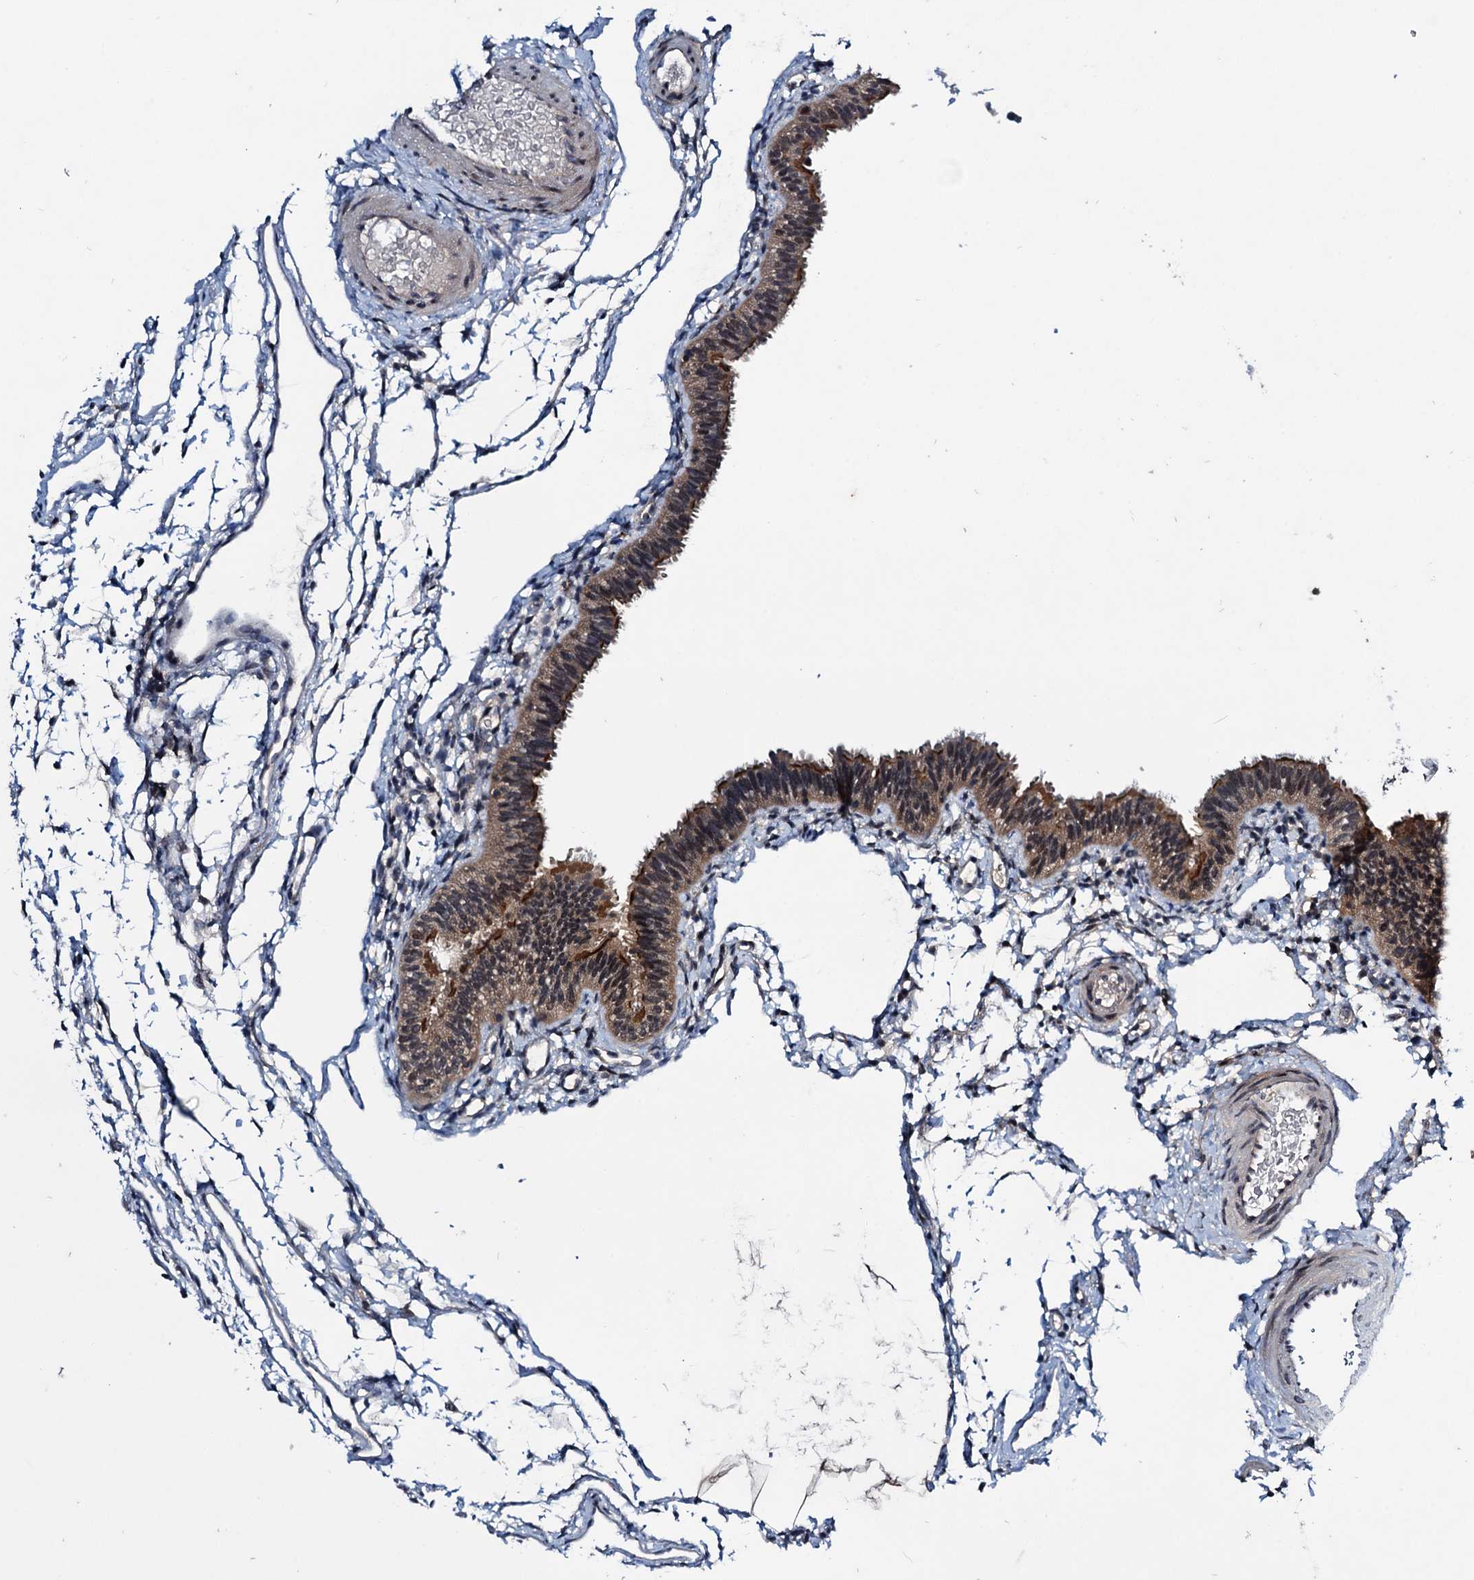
{"staining": {"intensity": "strong", "quantity": "25%-75%", "location": "cytoplasmic/membranous"}, "tissue": "fallopian tube", "cell_type": "Glandular cells", "image_type": "normal", "snomed": [{"axis": "morphology", "description": "Normal tissue, NOS"}, {"axis": "topography", "description": "Fallopian tube"}], "caption": "Protein staining by immunohistochemistry (IHC) displays strong cytoplasmic/membranous expression in about 25%-75% of glandular cells in benign fallopian tube.", "gene": "RNF165", "patient": {"sex": "female", "age": 35}}